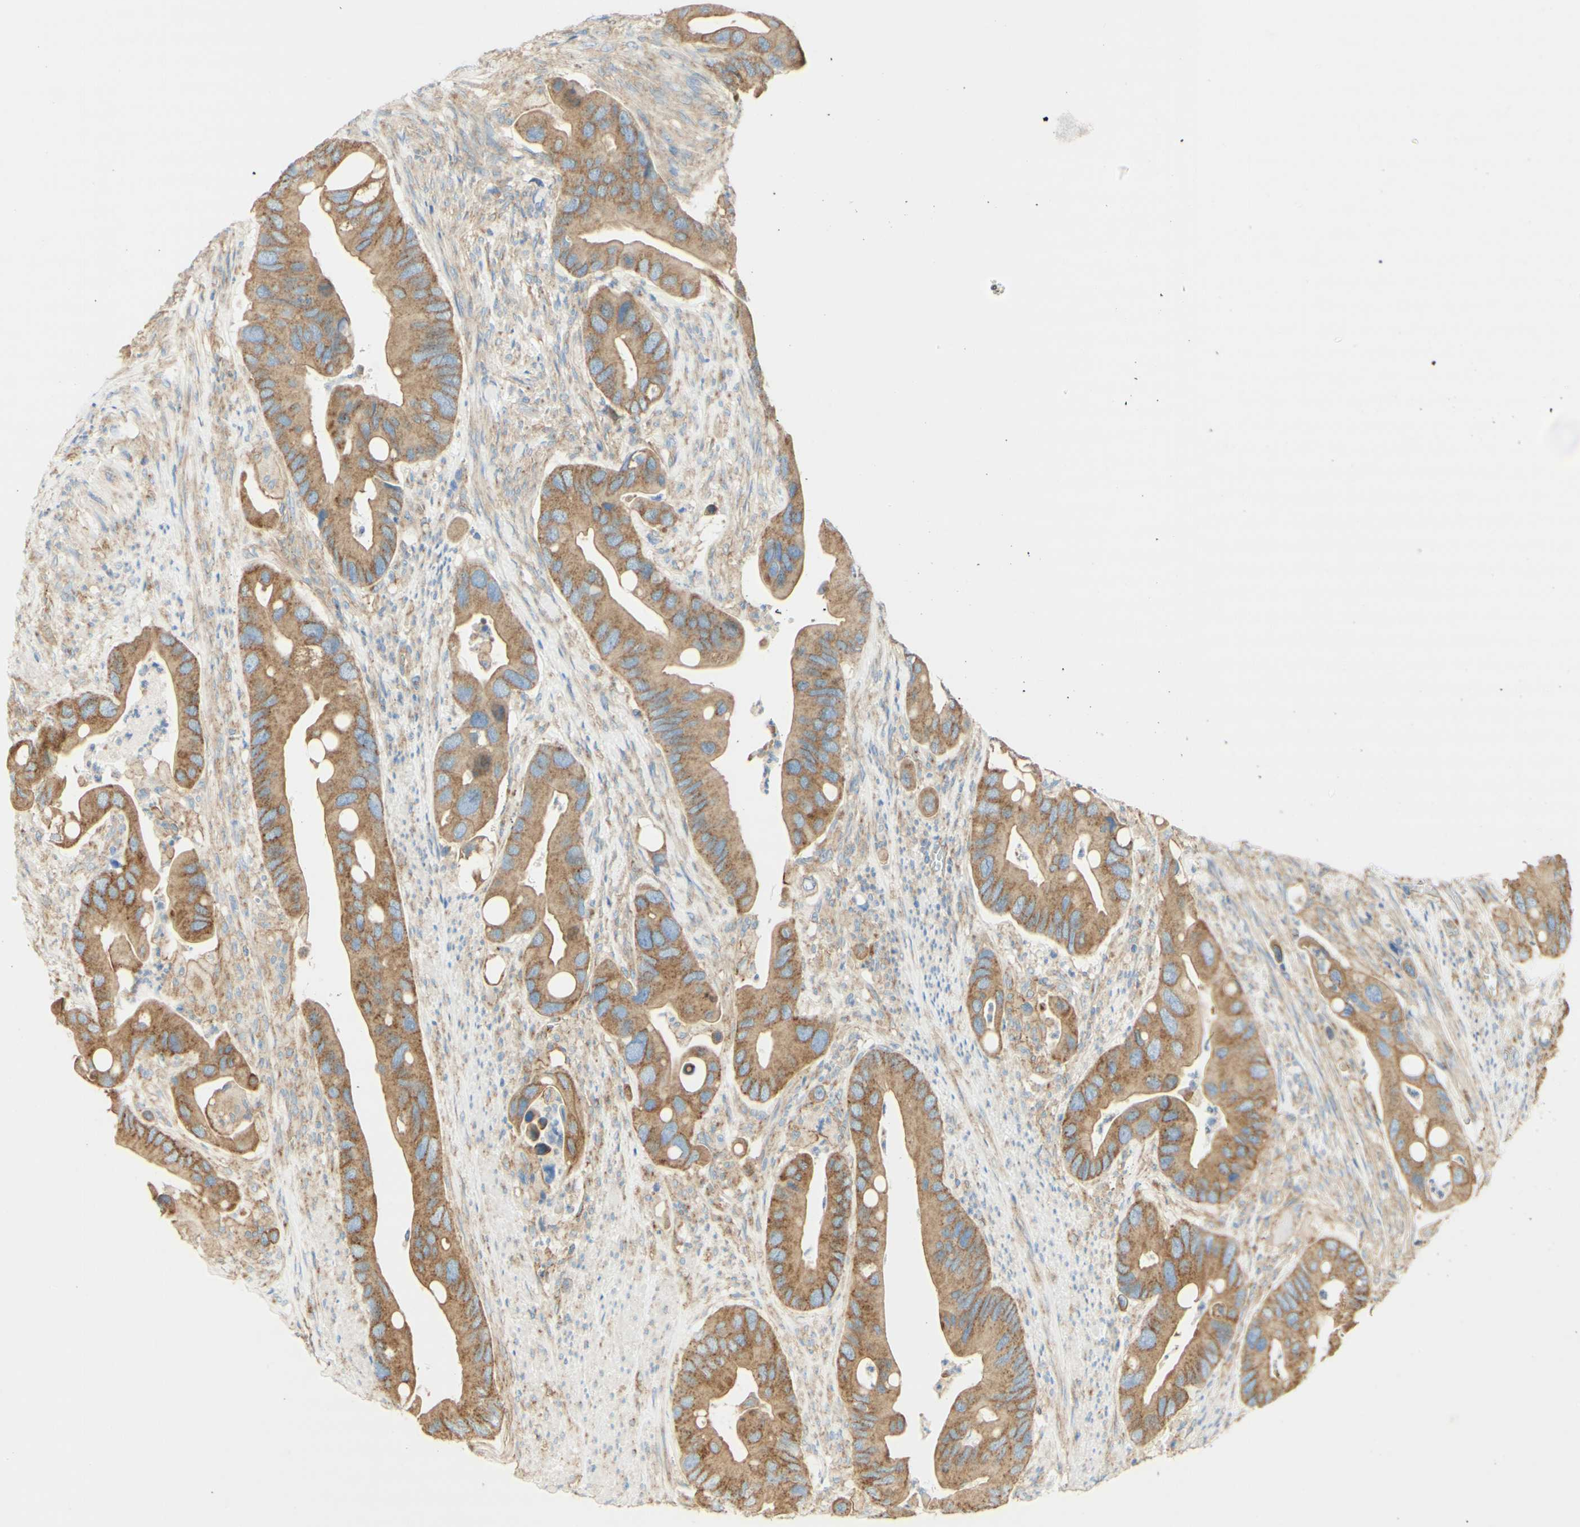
{"staining": {"intensity": "moderate", "quantity": ">75%", "location": "cytoplasmic/membranous"}, "tissue": "colorectal cancer", "cell_type": "Tumor cells", "image_type": "cancer", "snomed": [{"axis": "morphology", "description": "Adenocarcinoma, NOS"}, {"axis": "topography", "description": "Rectum"}], "caption": "IHC micrograph of neoplastic tissue: colorectal cancer (adenocarcinoma) stained using immunohistochemistry shows medium levels of moderate protein expression localized specifically in the cytoplasmic/membranous of tumor cells, appearing as a cytoplasmic/membranous brown color.", "gene": "CLTC", "patient": {"sex": "female", "age": 57}}